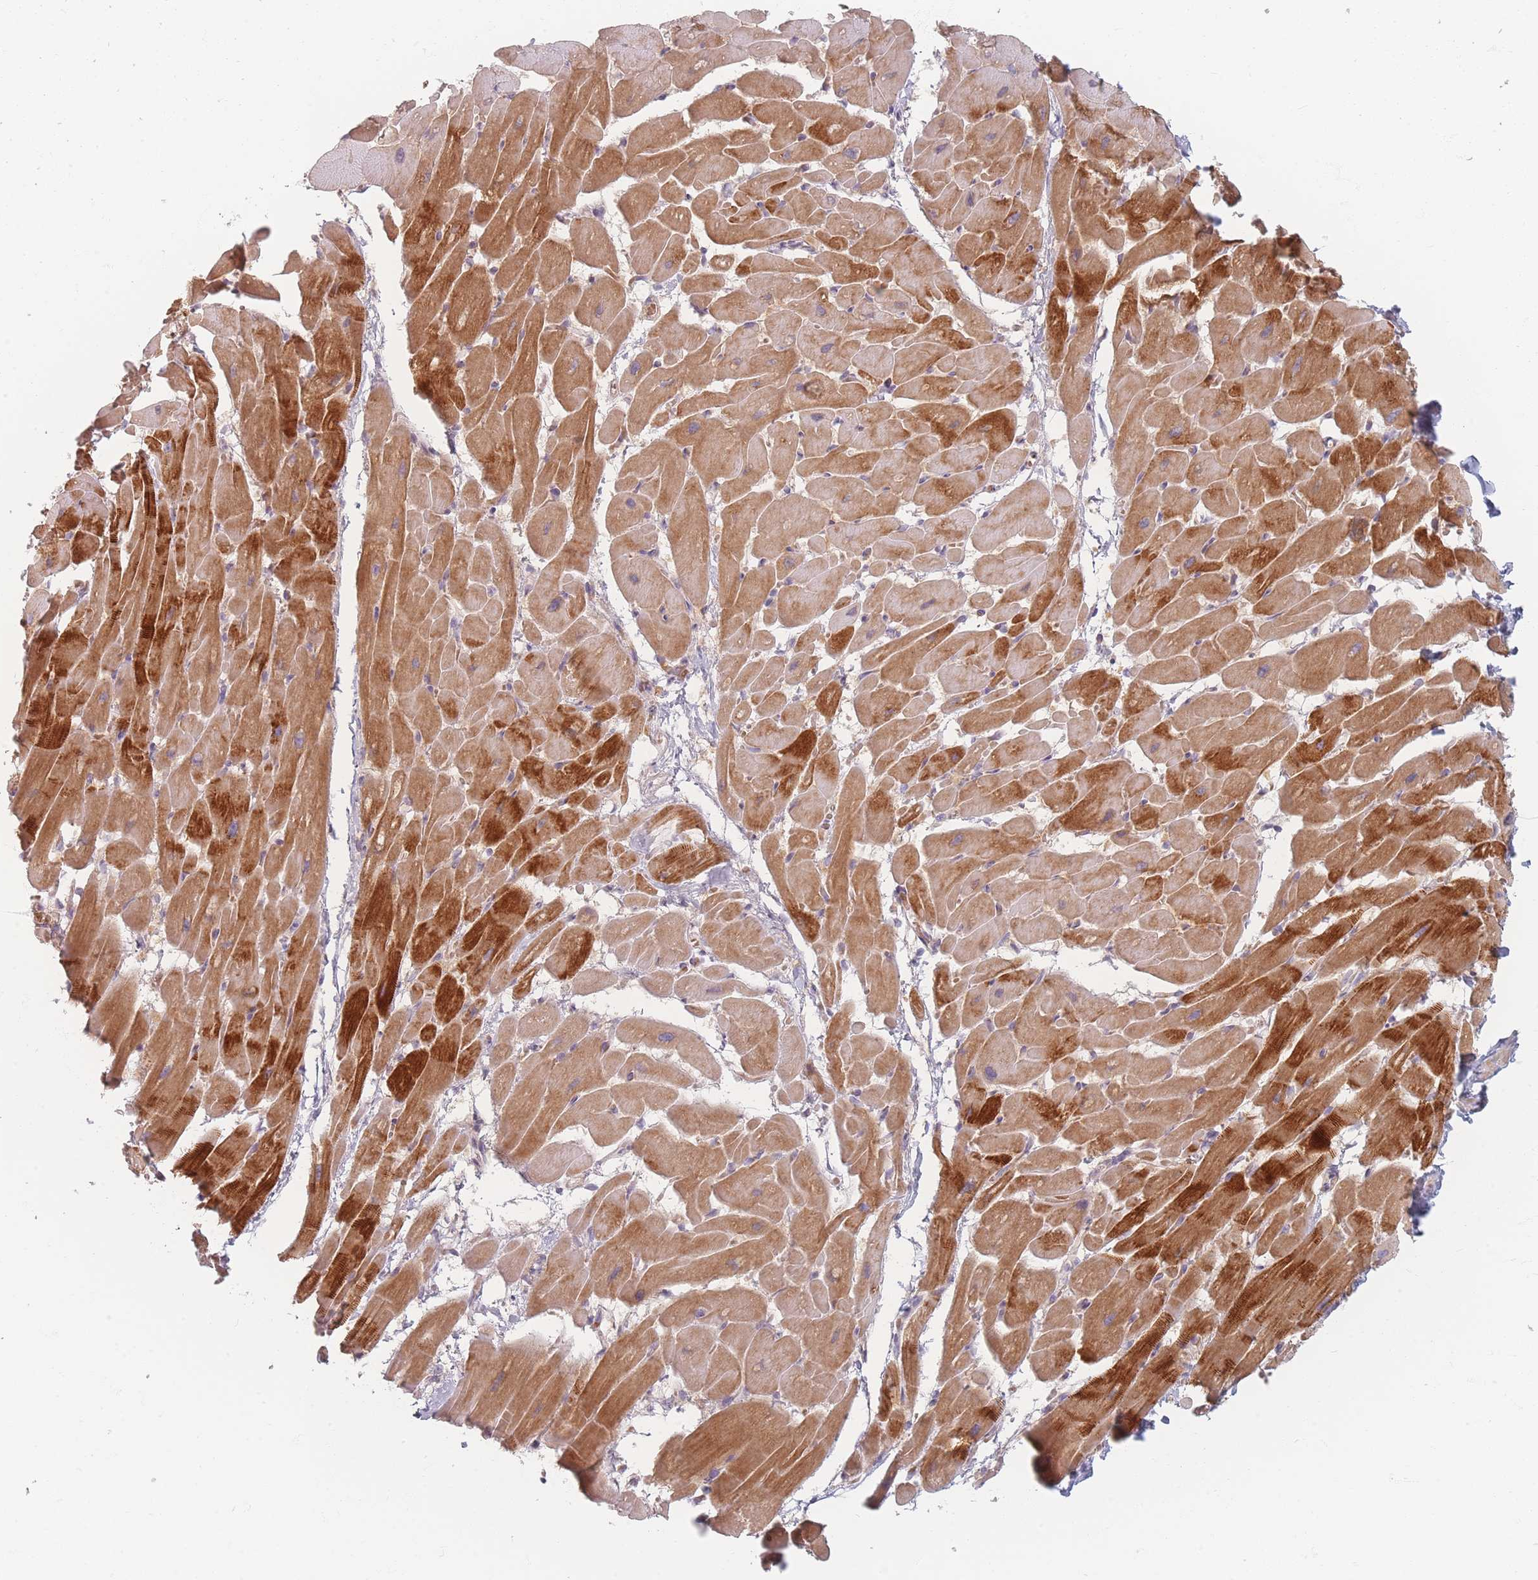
{"staining": {"intensity": "strong", "quantity": ">75%", "location": "cytoplasmic/membranous"}, "tissue": "heart muscle", "cell_type": "Cardiomyocytes", "image_type": "normal", "snomed": [{"axis": "morphology", "description": "Normal tissue, NOS"}, {"axis": "topography", "description": "Heart"}], "caption": "Immunohistochemical staining of benign heart muscle shows high levels of strong cytoplasmic/membranous positivity in approximately >75% of cardiomyocytes. The protein of interest is stained brown, and the nuclei are stained in blue (DAB (3,3'-diaminobenzidine) IHC with brightfield microscopy, high magnification).", "gene": "TMOD1", "patient": {"sex": "male", "age": 37}}